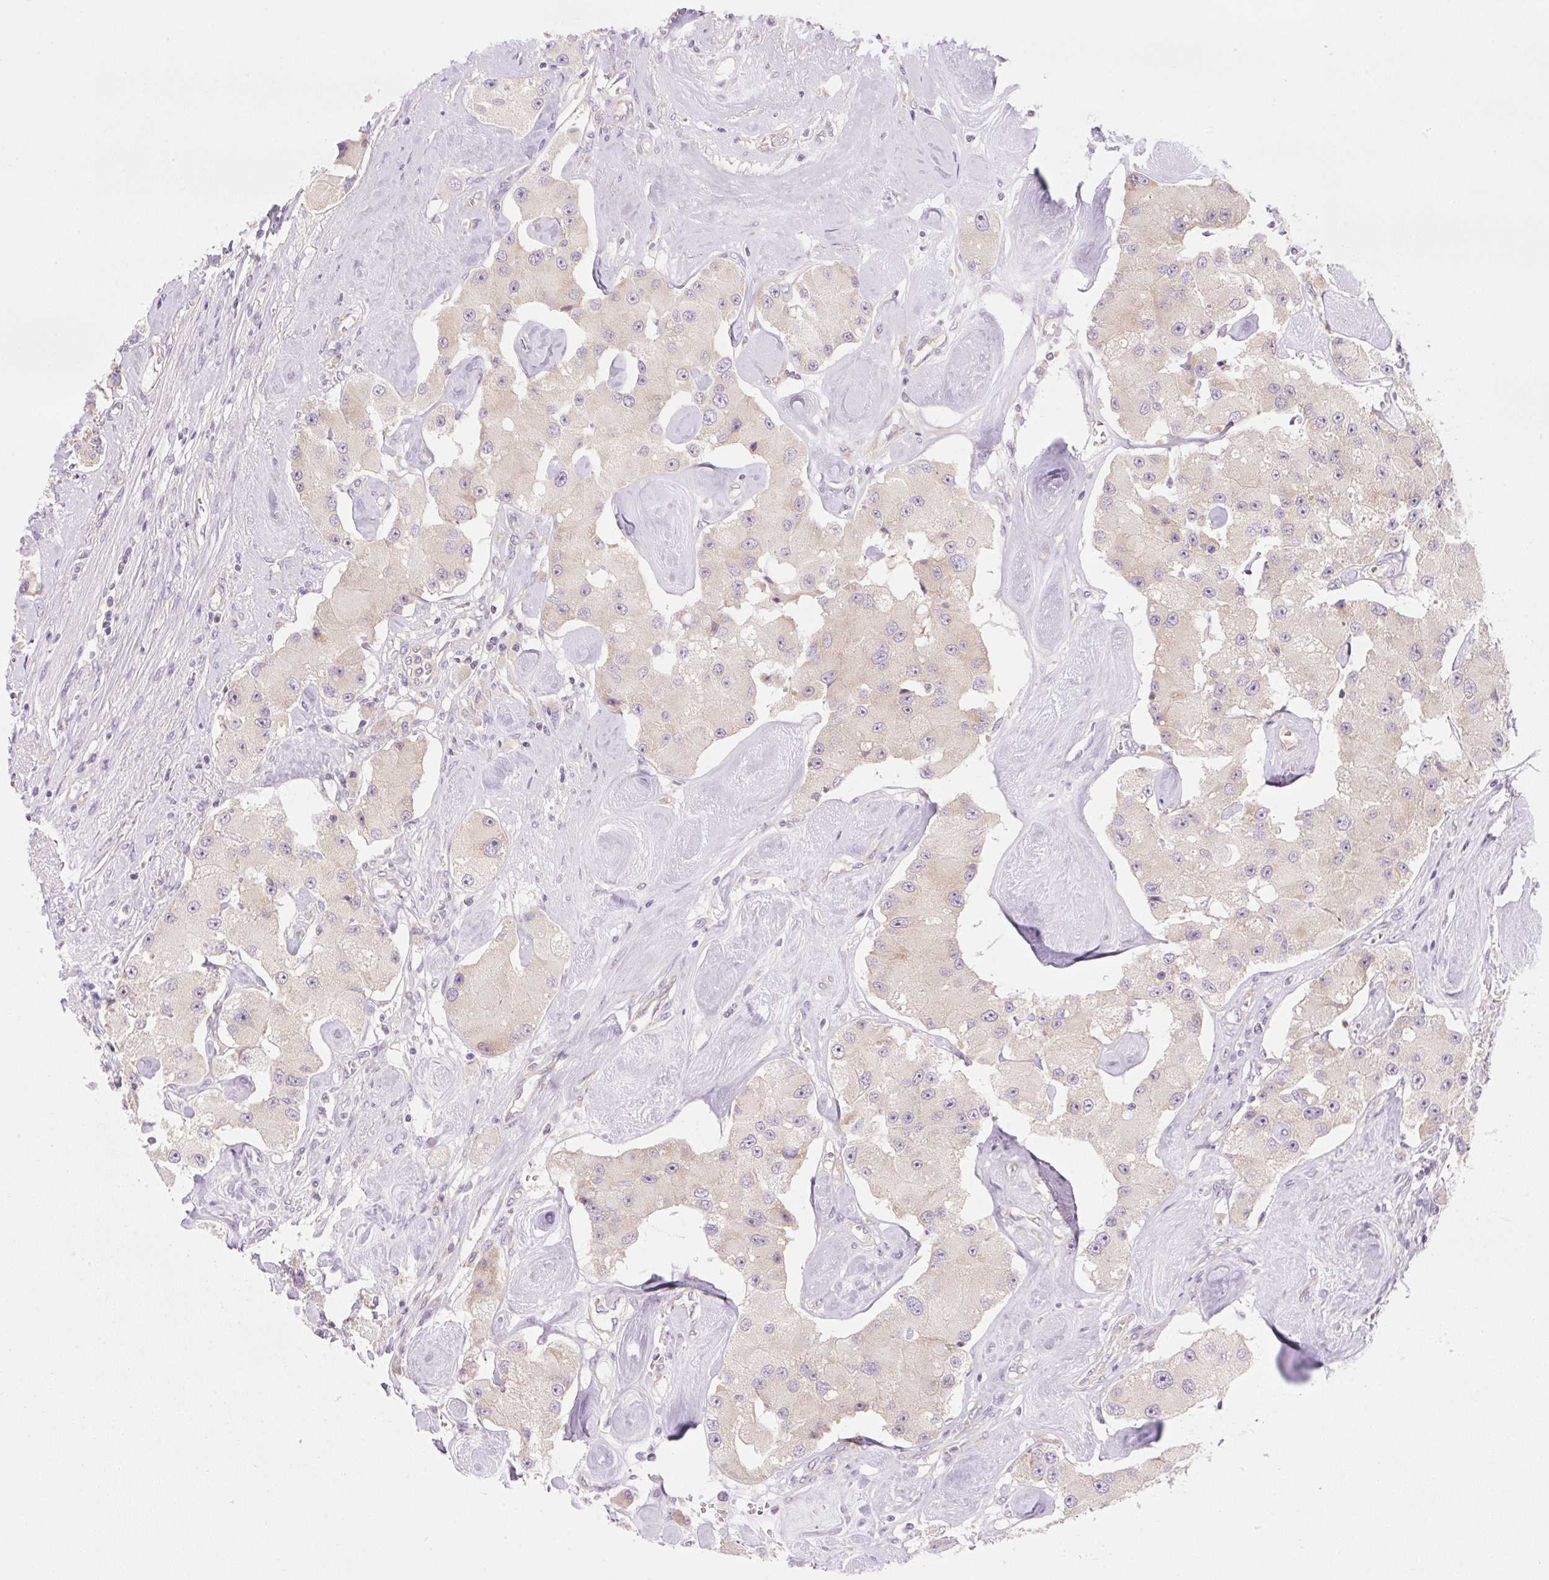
{"staining": {"intensity": "negative", "quantity": "none", "location": "none"}, "tissue": "carcinoid", "cell_type": "Tumor cells", "image_type": "cancer", "snomed": [{"axis": "morphology", "description": "Carcinoid, malignant, NOS"}, {"axis": "topography", "description": "Pancreas"}], "caption": "Malignant carcinoid was stained to show a protein in brown. There is no significant positivity in tumor cells.", "gene": "RPL18A", "patient": {"sex": "male", "age": 41}}